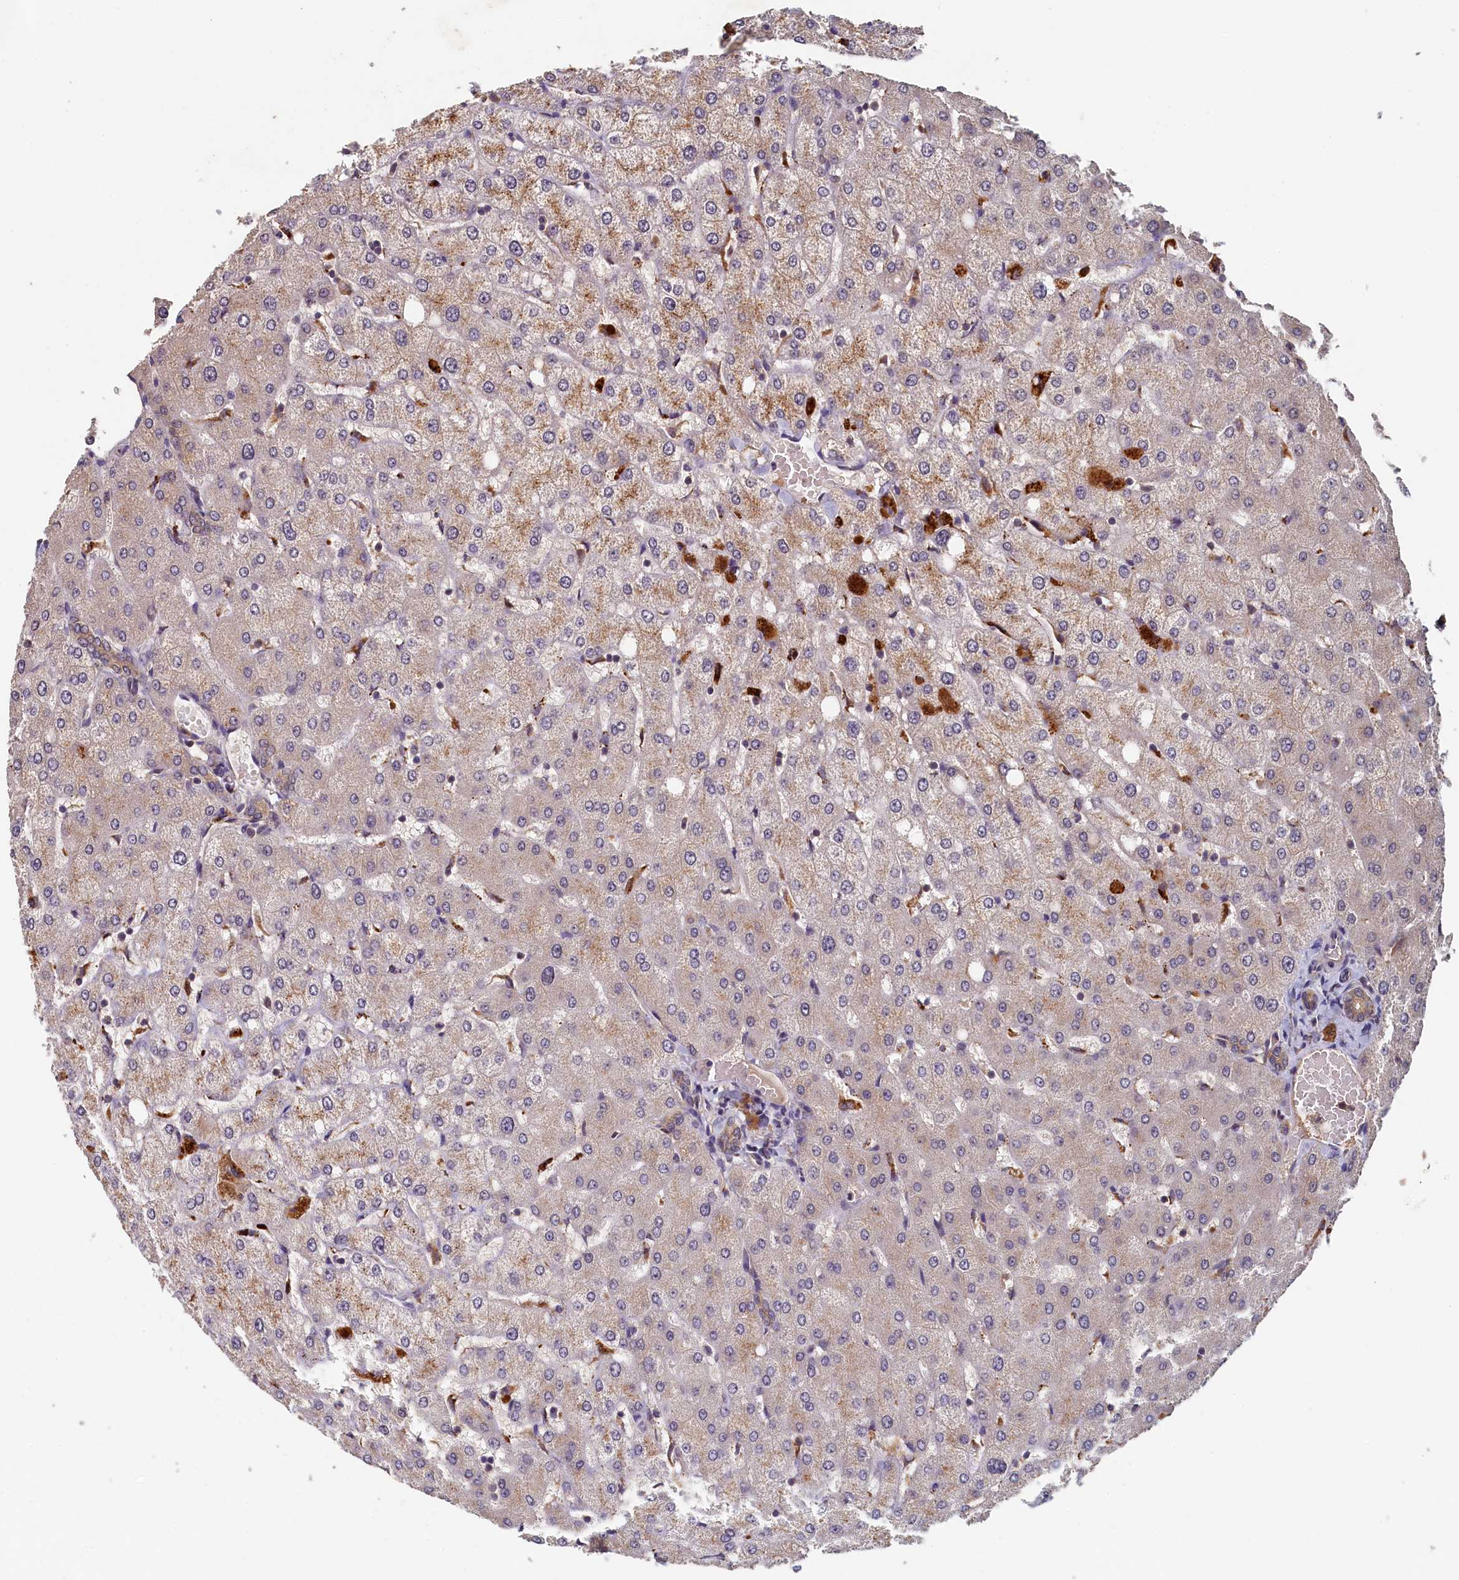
{"staining": {"intensity": "moderate", "quantity": ">75%", "location": "cytoplasmic/membranous"}, "tissue": "liver", "cell_type": "Cholangiocytes", "image_type": "normal", "snomed": [{"axis": "morphology", "description": "Normal tissue, NOS"}, {"axis": "topography", "description": "Liver"}], "caption": "This histopathology image displays immunohistochemistry (IHC) staining of unremarkable human liver, with medium moderate cytoplasmic/membranous positivity in about >75% of cholangiocytes.", "gene": "NUBP2", "patient": {"sex": "female", "age": 54}}